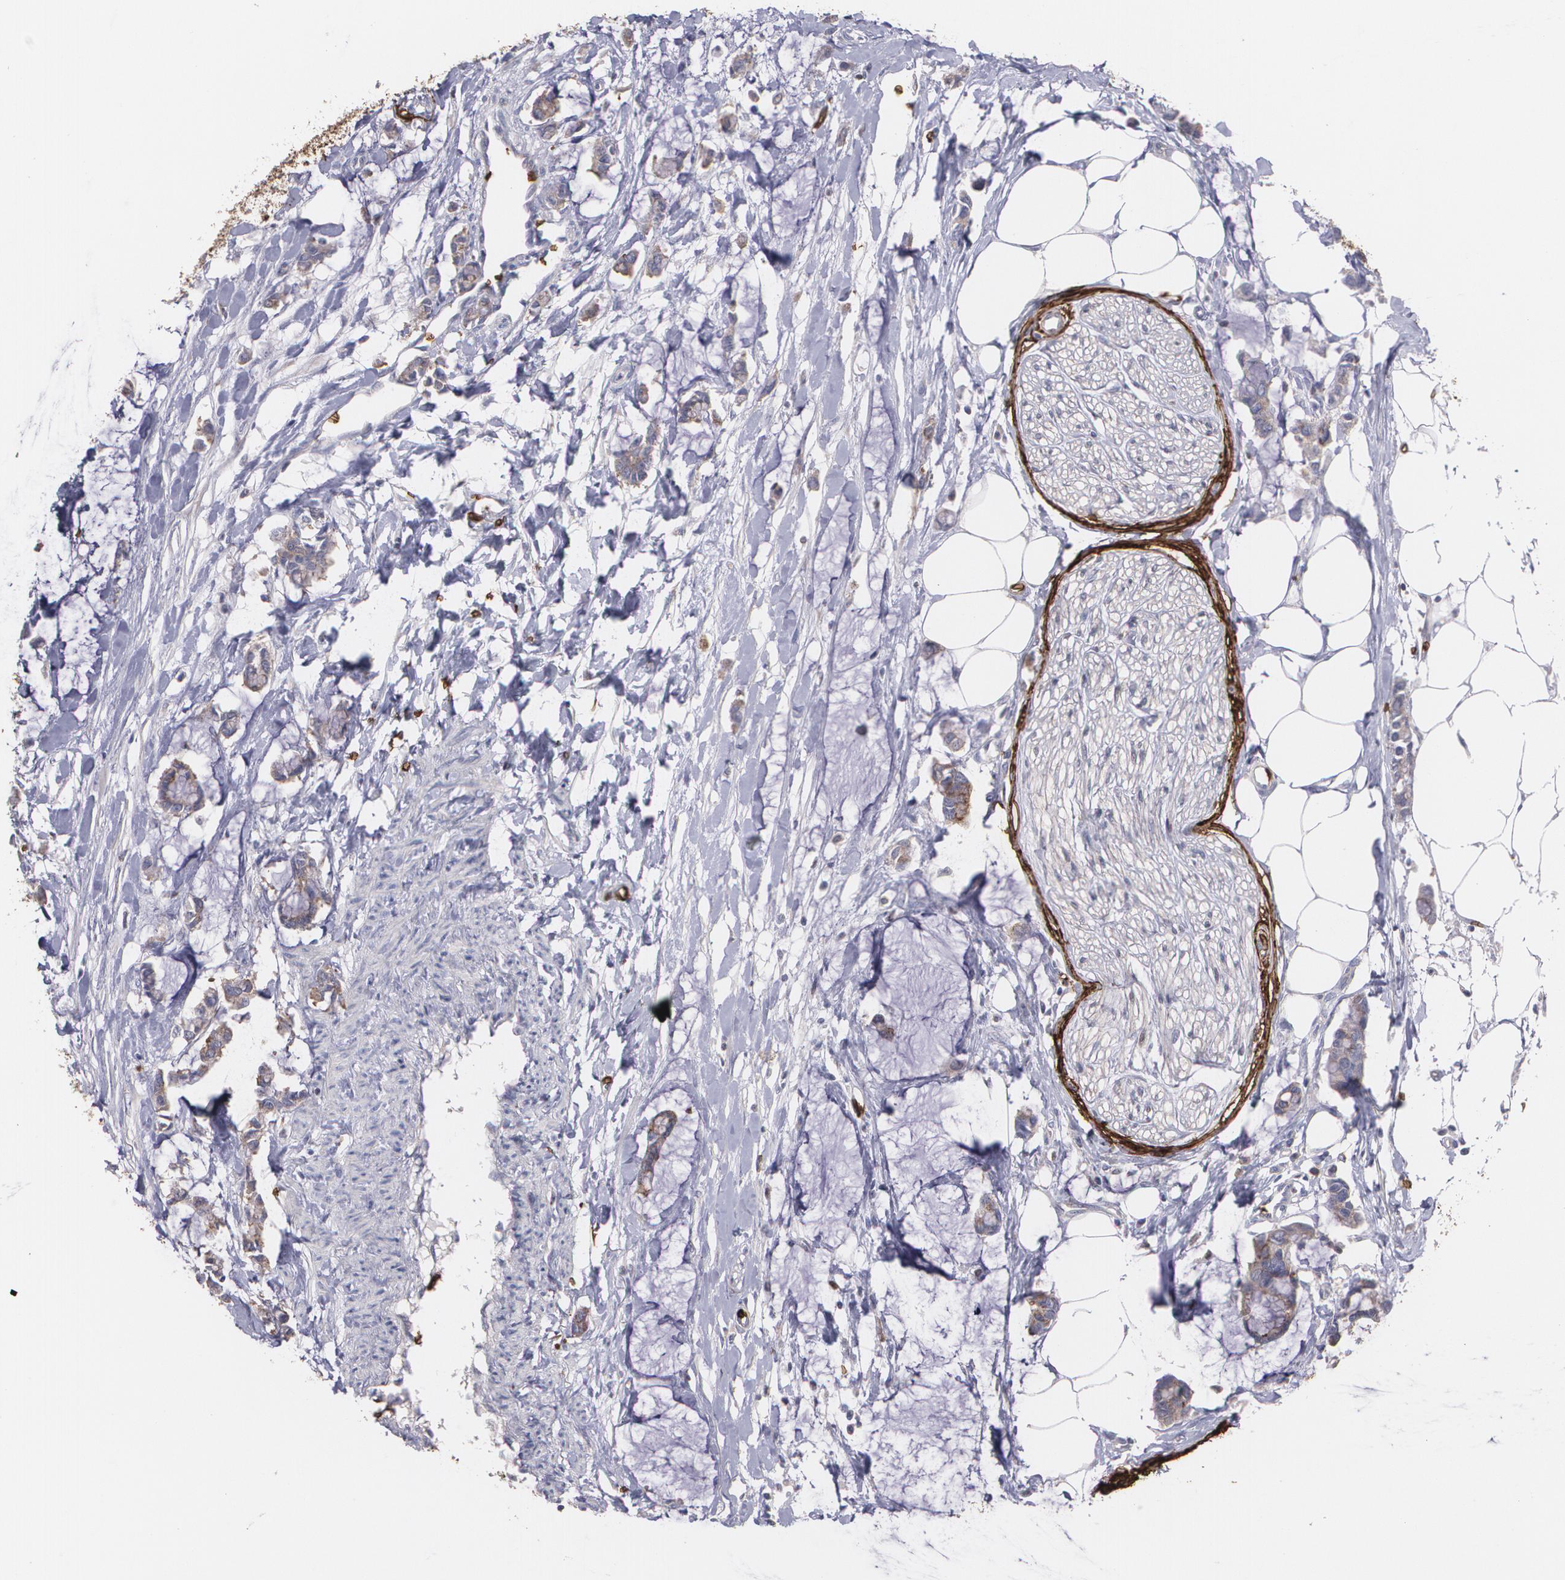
{"staining": {"intensity": "weak", "quantity": ">75%", "location": "cytoplasmic/membranous"}, "tissue": "colorectal cancer", "cell_type": "Tumor cells", "image_type": "cancer", "snomed": [{"axis": "morphology", "description": "Normal tissue, NOS"}, {"axis": "morphology", "description": "Adenocarcinoma, NOS"}, {"axis": "topography", "description": "Colon"}, {"axis": "topography", "description": "Peripheral nerve tissue"}], "caption": "Immunohistochemistry (IHC) photomicrograph of neoplastic tissue: human colorectal cancer stained using immunohistochemistry exhibits low levels of weak protein expression localized specifically in the cytoplasmic/membranous of tumor cells, appearing as a cytoplasmic/membranous brown color.", "gene": "SLC2A1", "patient": {"sex": "male", "age": 14}}